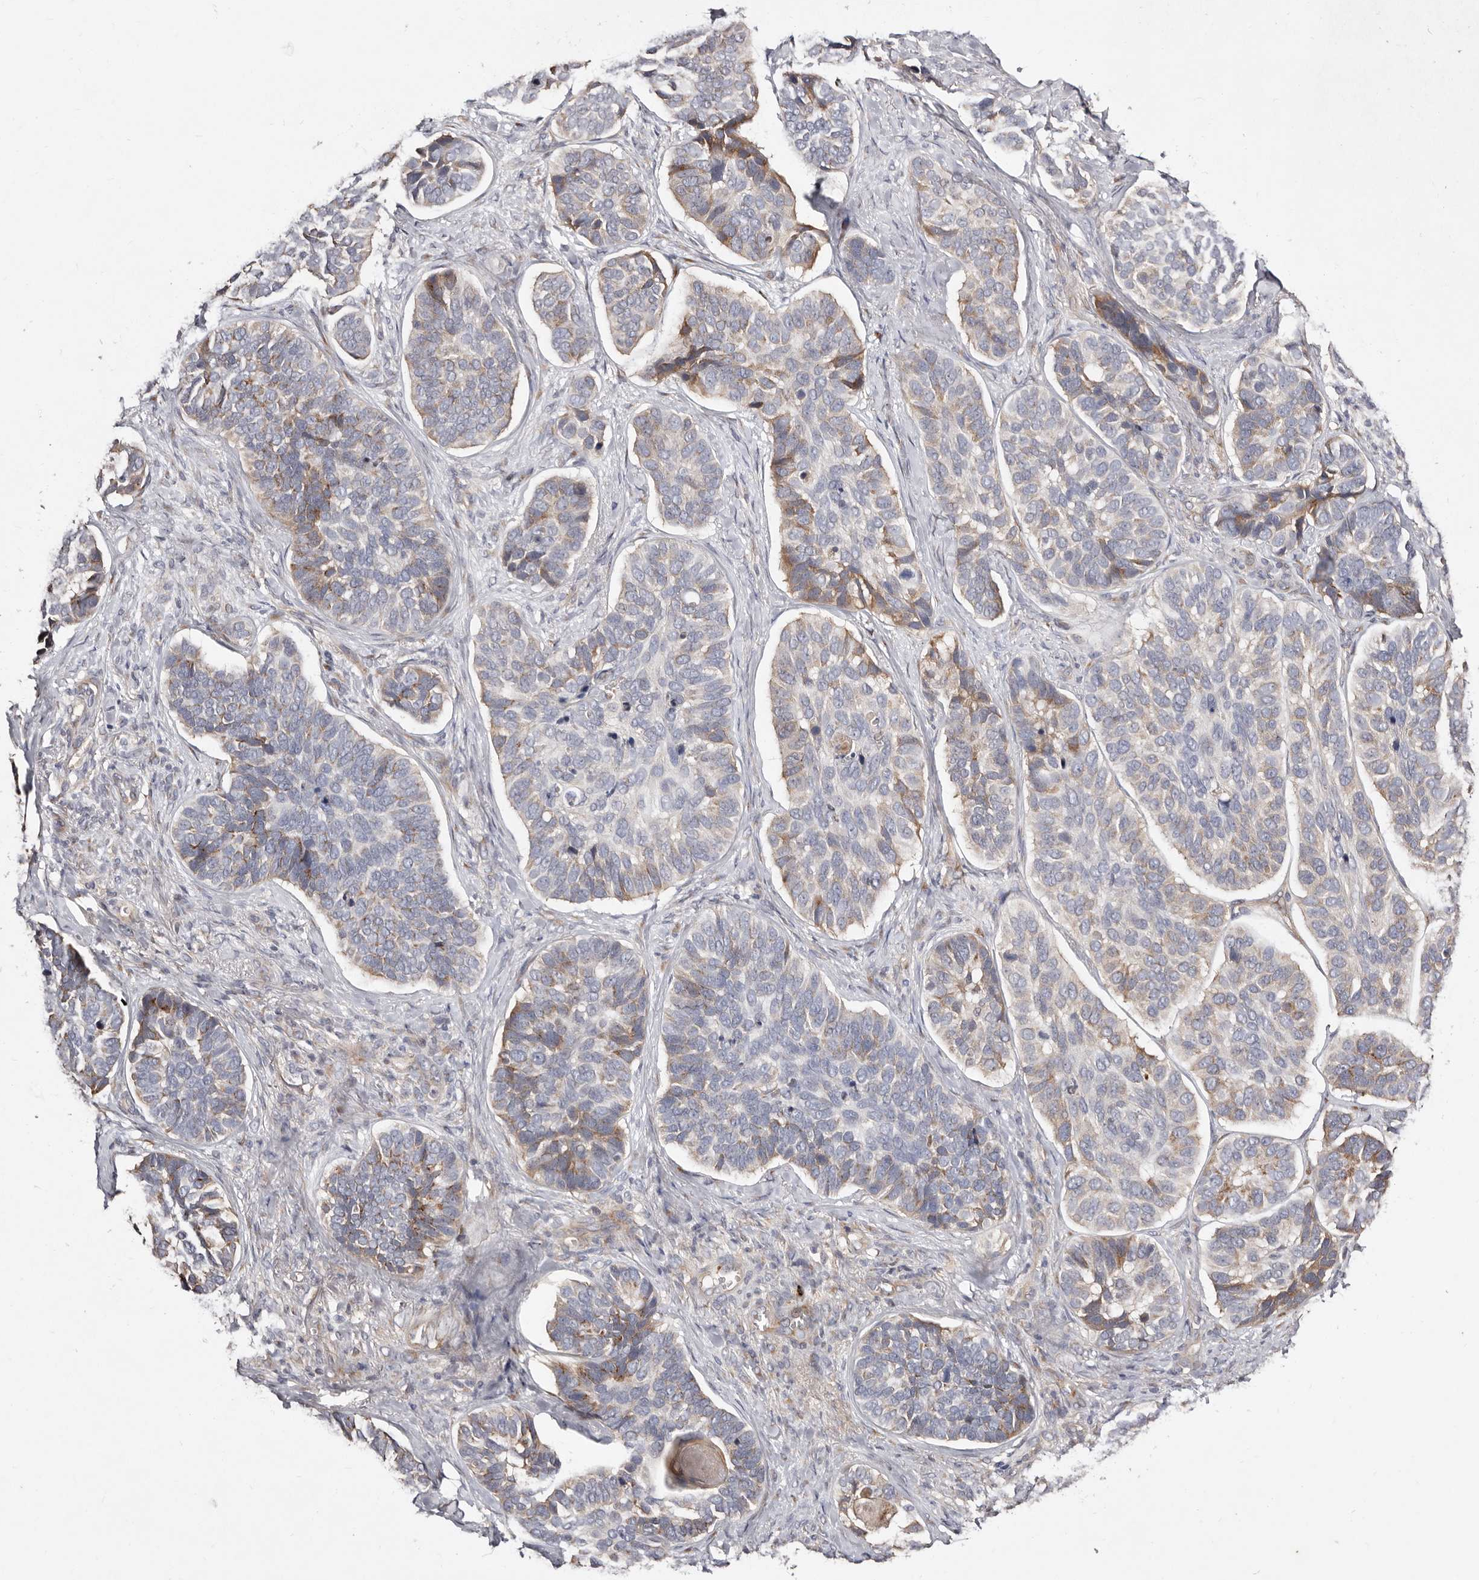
{"staining": {"intensity": "moderate", "quantity": "<25%", "location": "cytoplasmic/membranous"}, "tissue": "skin cancer", "cell_type": "Tumor cells", "image_type": "cancer", "snomed": [{"axis": "morphology", "description": "Basal cell carcinoma"}, {"axis": "topography", "description": "Skin"}], "caption": "The histopathology image exhibits a brown stain indicating the presence of a protein in the cytoplasmic/membranous of tumor cells in basal cell carcinoma (skin). Nuclei are stained in blue.", "gene": "DACT2", "patient": {"sex": "male", "age": 62}}